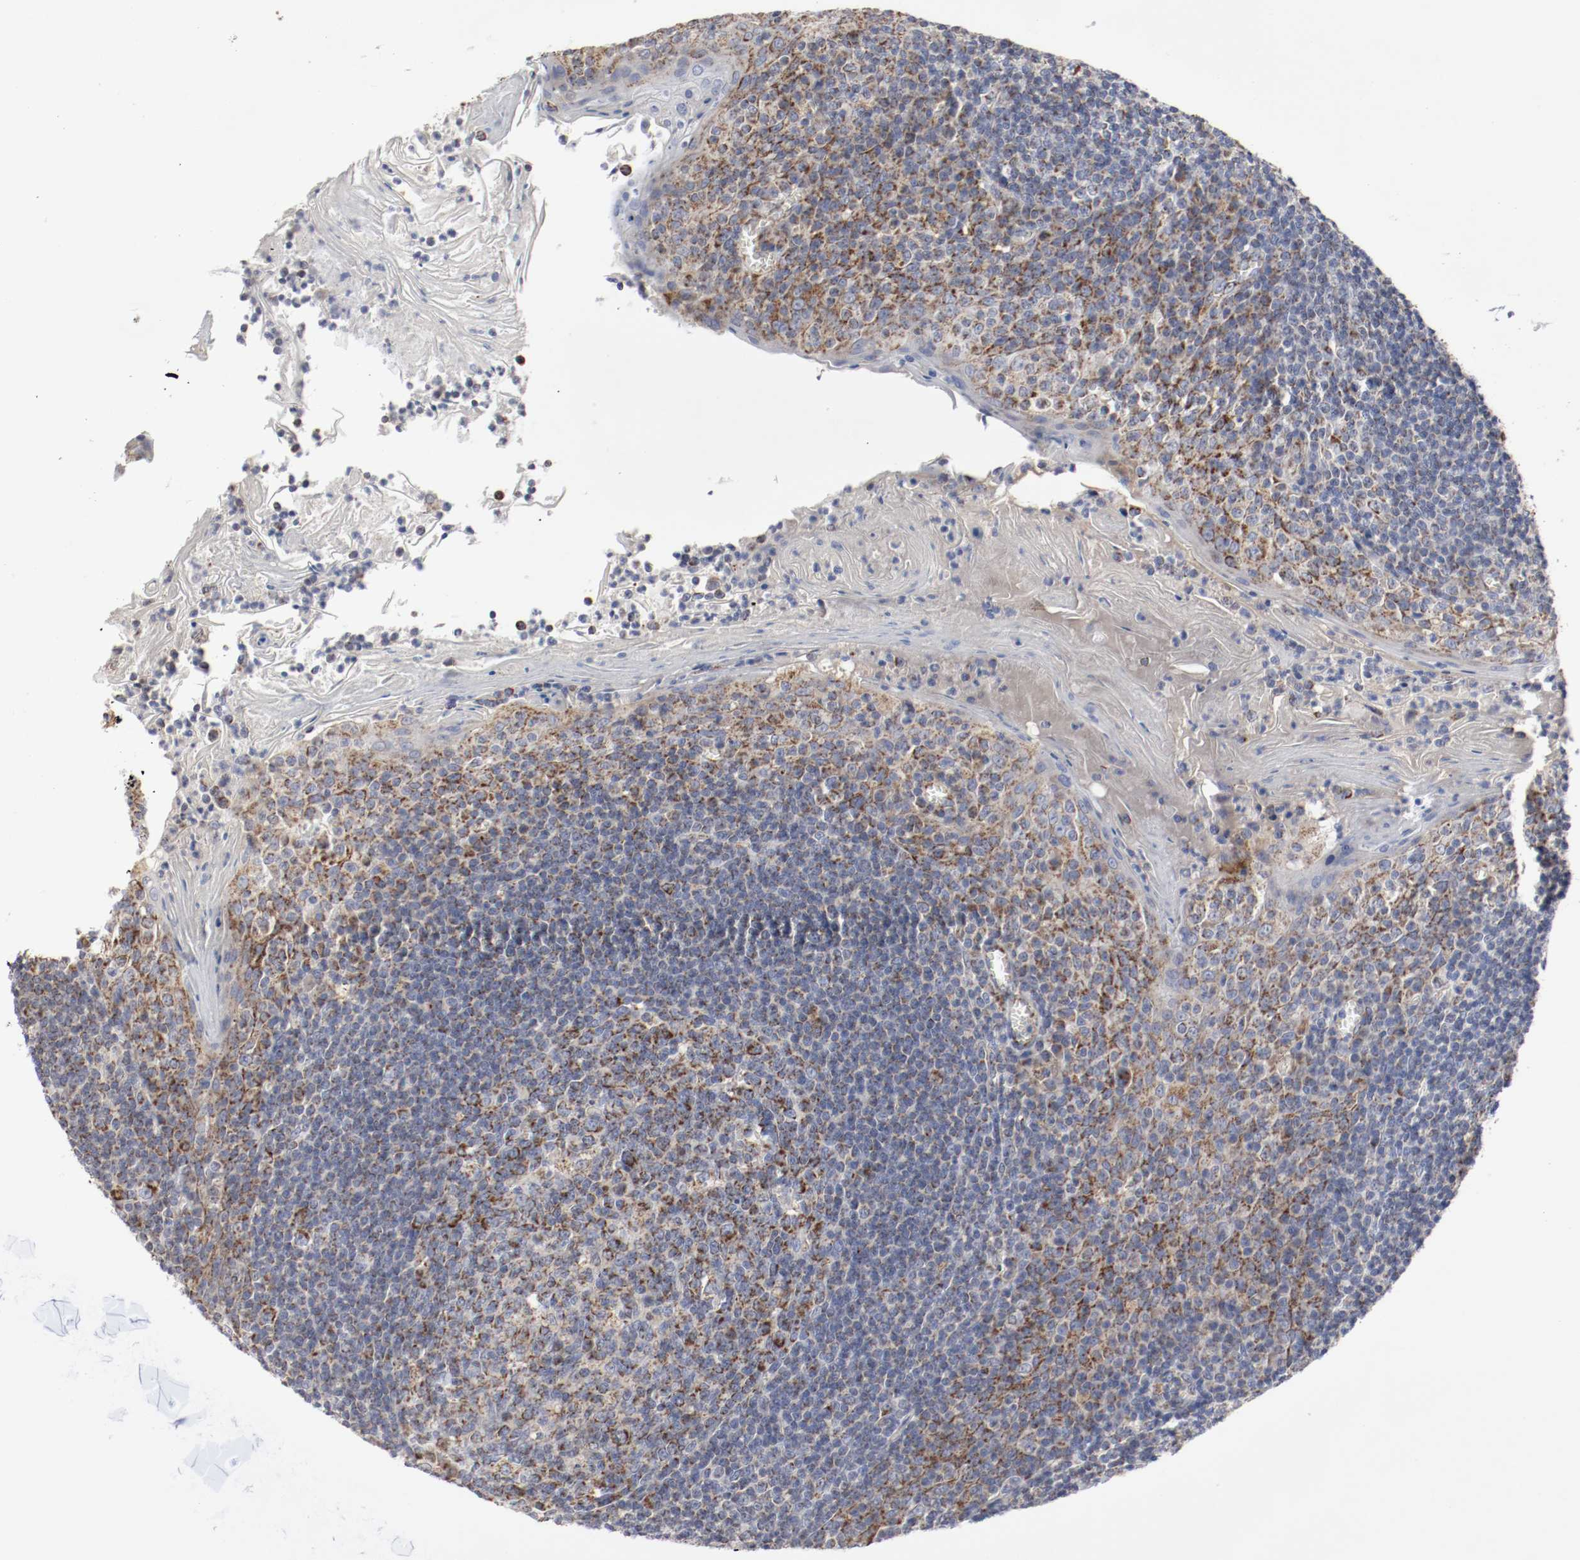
{"staining": {"intensity": "strong", "quantity": ">75%", "location": "cytoplasmic/membranous"}, "tissue": "tonsil", "cell_type": "Germinal center cells", "image_type": "normal", "snomed": [{"axis": "morphology", "description": "Normal tissue, NOS"}, {"axis": "topography", "description": "Tonsil"}], "caption": "Tonsil stained with DAB (3,3'-diaminobenzidine) immunohistochemistry demonstrates high levels of strong cytoplasmic/membranous positivity in approximately >75% of germinal center cells. Using DAB (brown) and hematoxylin (blue) stains, captured at high magnification using brightfield microscopy.", "gene": "AFG3L2", "patient": {"sex": "male", "age": 31}}